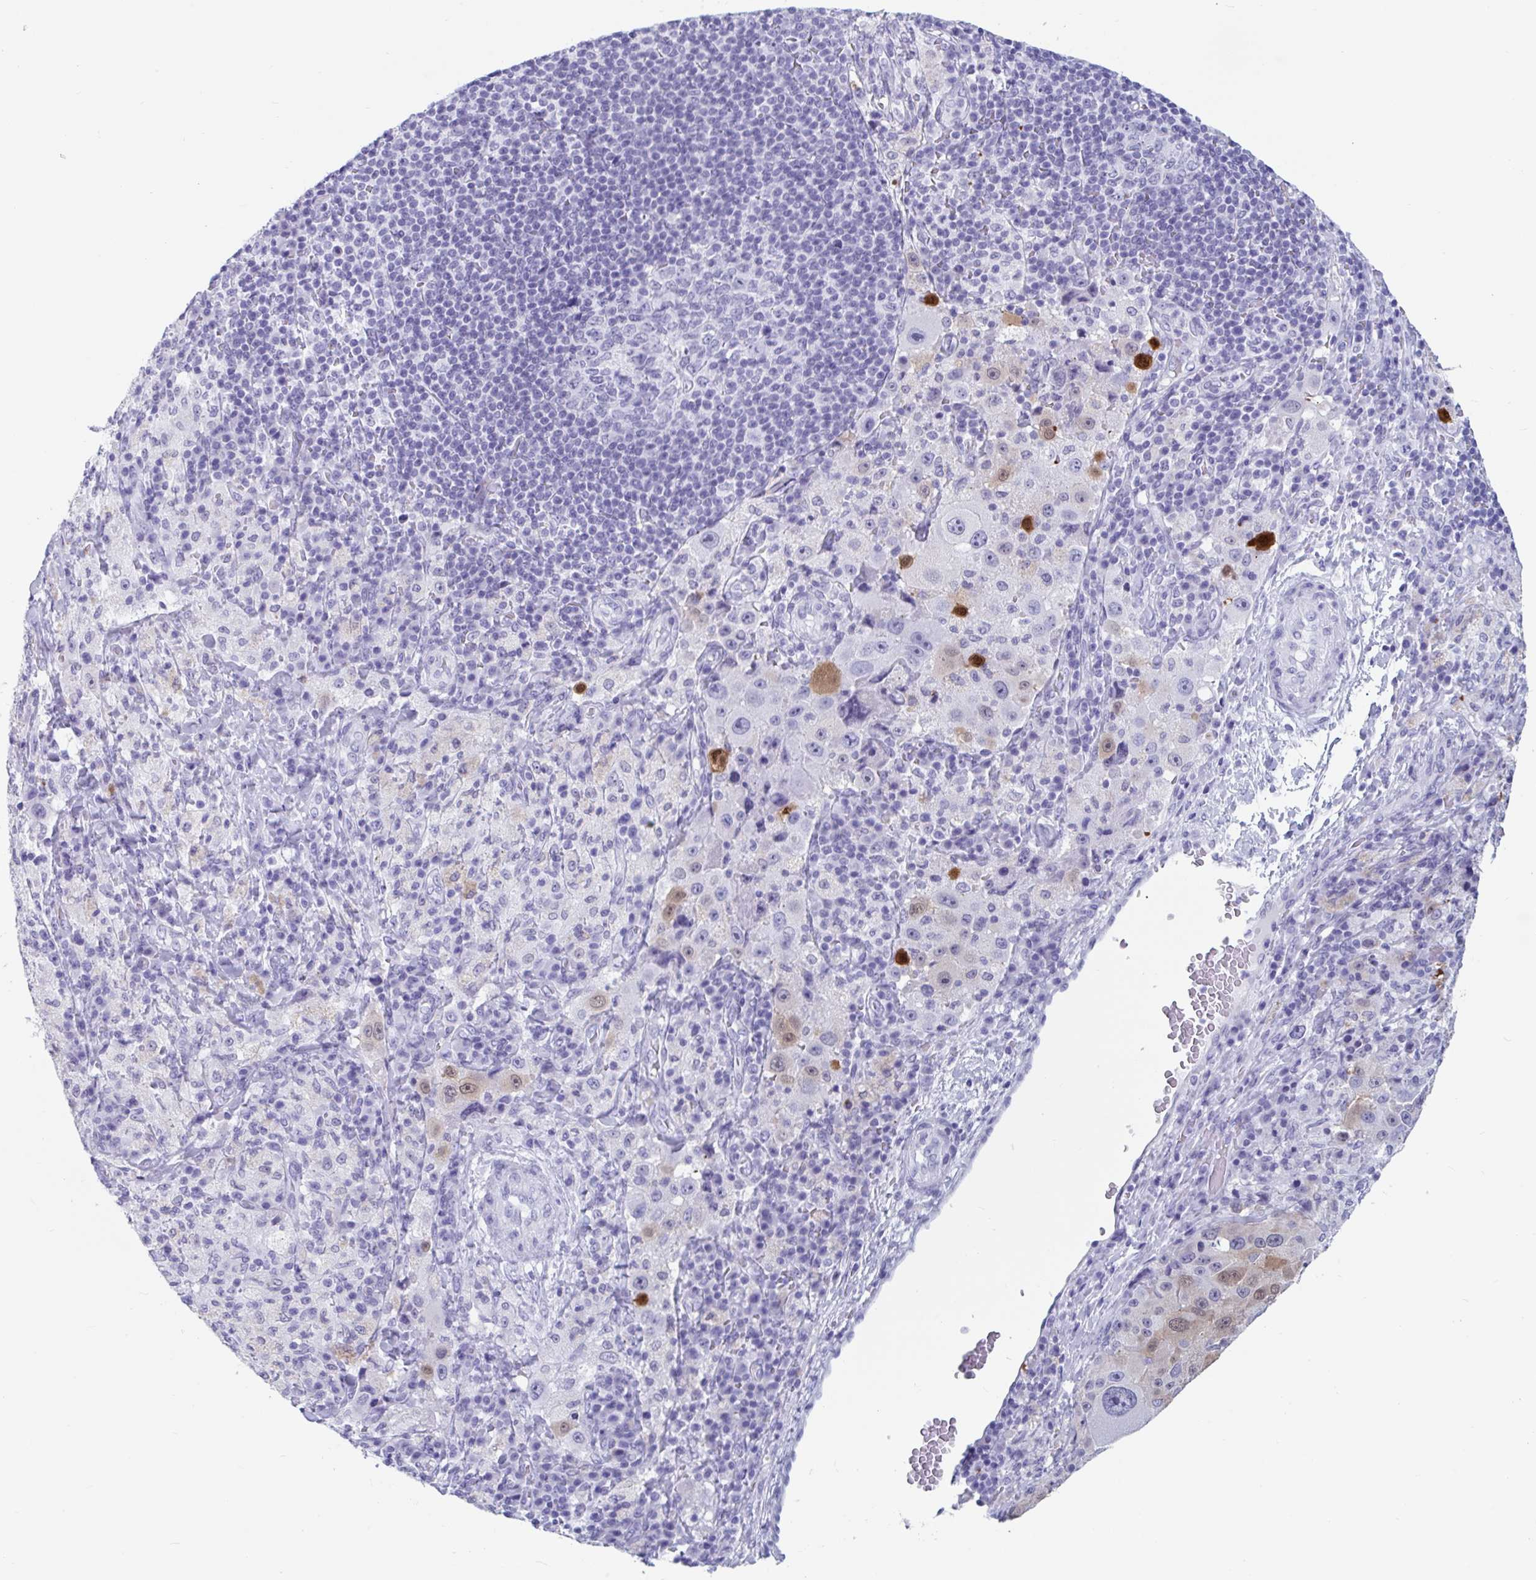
{"staining": {"intensity": "moderate", "quantity": "<25%", "location": "cytoplasmic/membranous,nuclear"}, "tissue": "melanoma", "cell_type": "Tumor cells", "image_type": "cancer", "snomed": [{"axis": "morphology", "description": "Malignant melanoma, Metastatic site"}, {"axis": "topography", "description": "Lymph node"}], "caption": "Moderate cytoplasmic/membranous and nuclear expression is identified in approximately <25% of tumor cells in malignant melanoma (metastatic site).", "gene": "GKN2", "patient": {"sex": "male", "age": 62}}